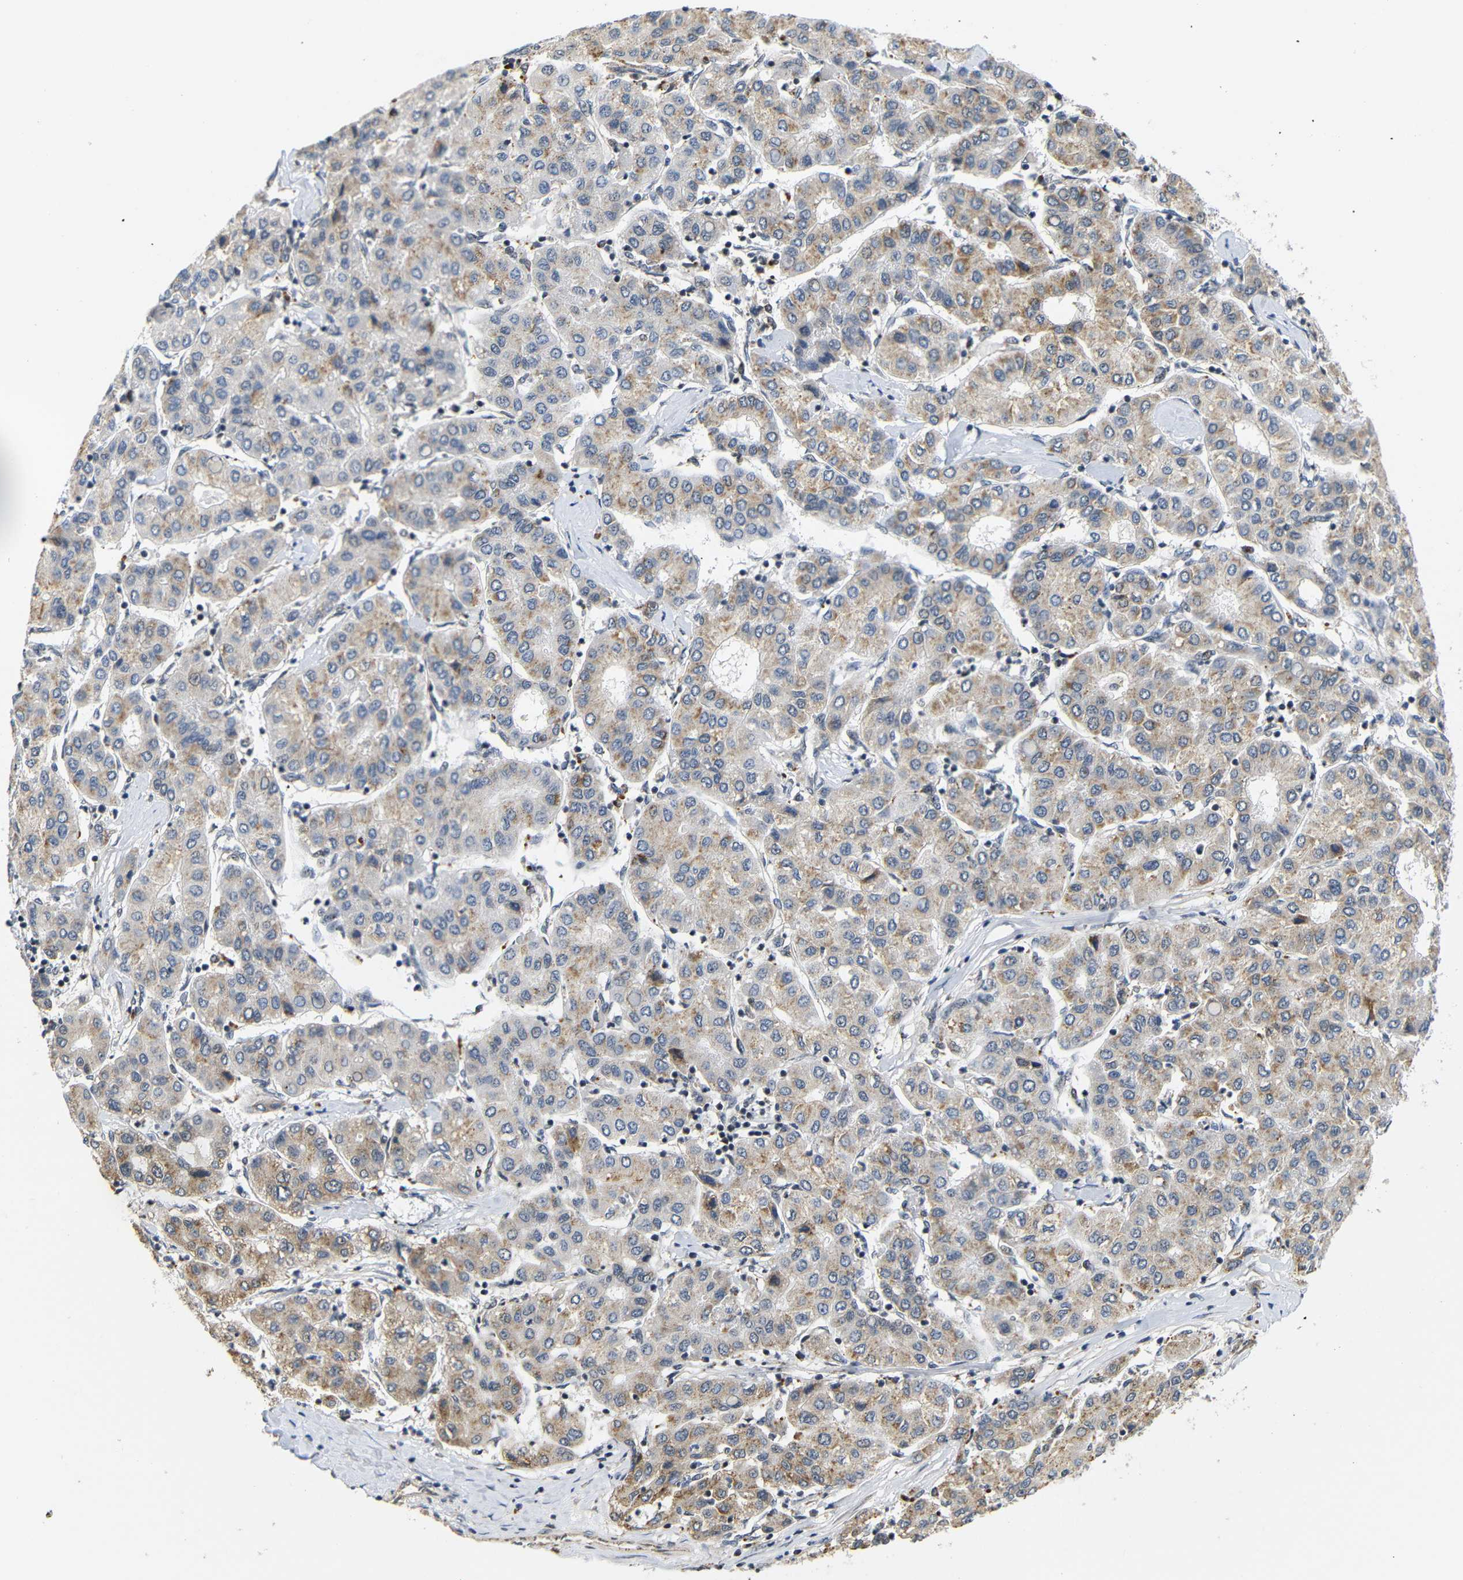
{"staining": {"intensity": "moderate", "quantity": ">75%", "location": "cytoplasmic/membranous"}, "tissue": "liver cancer", "cell_type": "Tumor cells", "image_type": "cancer", "snomed": [{"axis": "morphology", "description": "Carcinoma, Hepatocellular, NOS"}, {"axis": "topography", "description": "Liver"}], "caption": "Liver cancer was stained to show a protein in brown. There is medium levels of moderate cytoplasmic/membranous staining in approximately >75% of tumor cells.", "gene": "GJA5", "patient": {"sex": "male", "age": 65}}